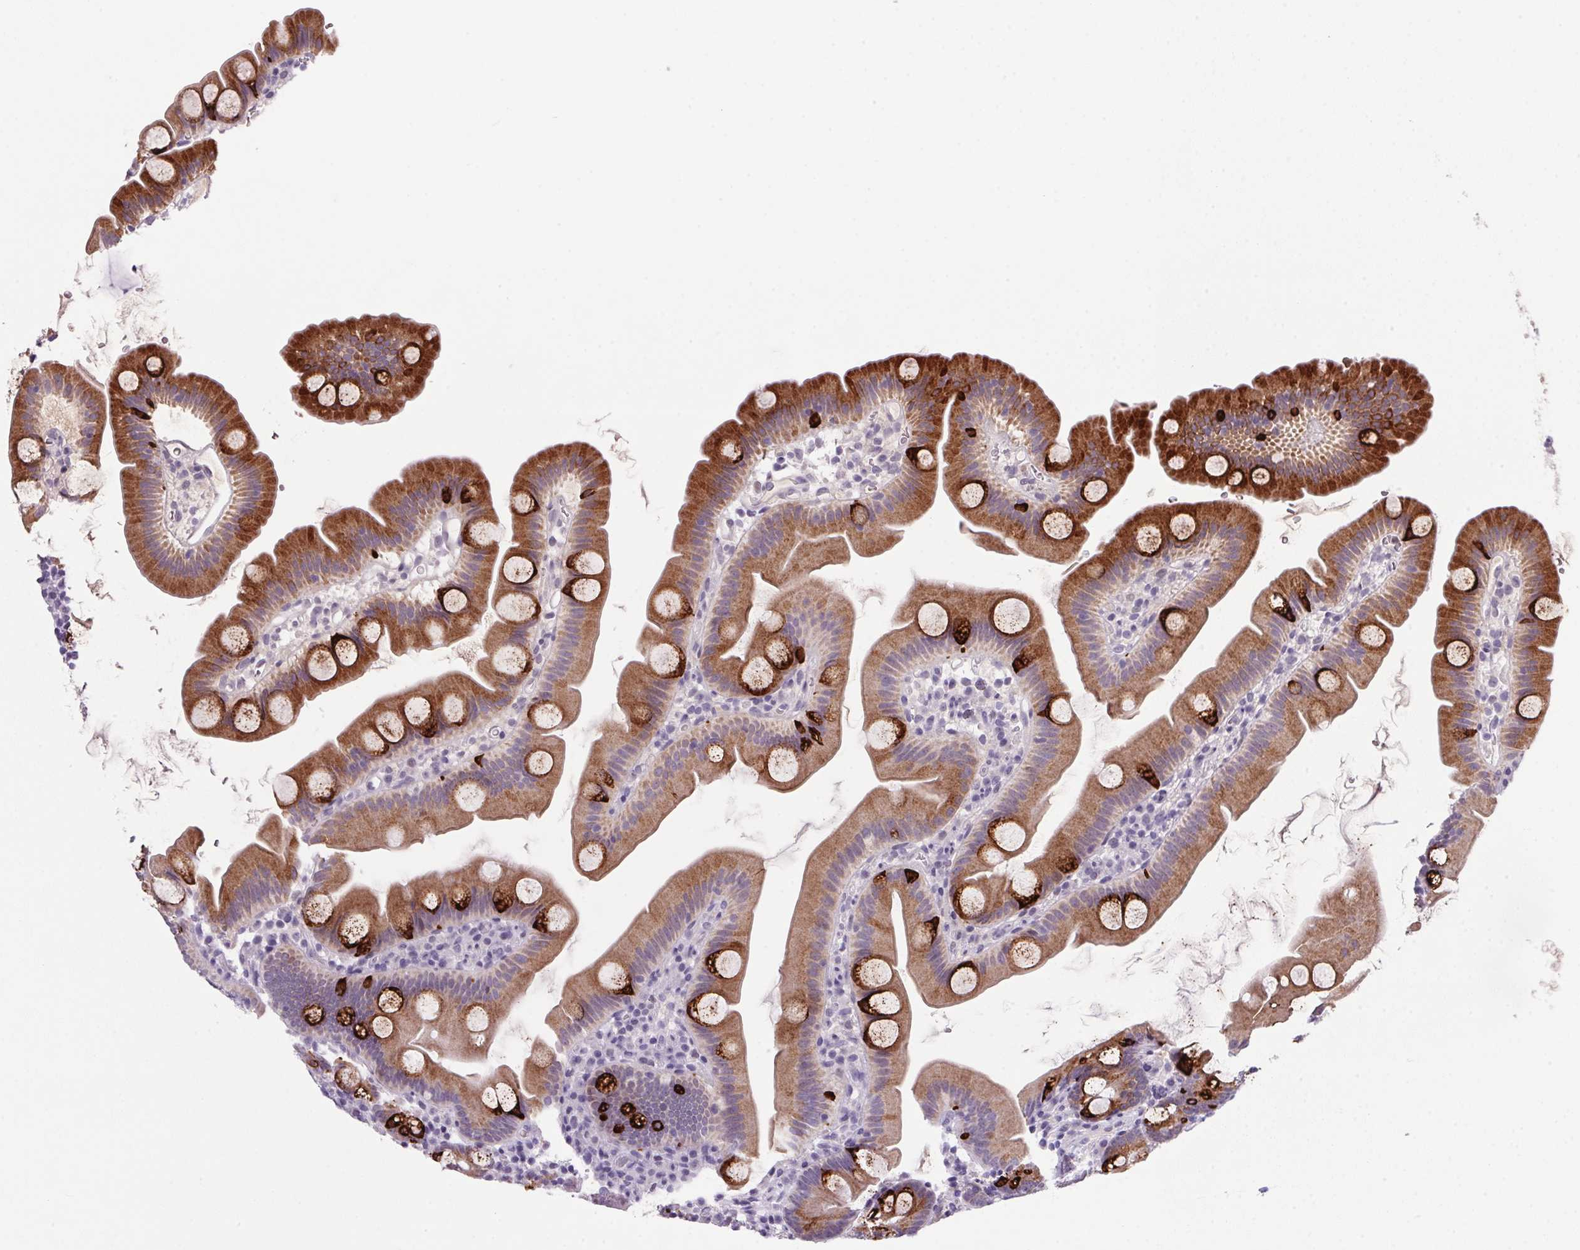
{"staining": {"intensity": "strong", "quantity": ">75%", "location": "cytoplasmic/membranous"}, "tissue": "small intestine", "cell_type": "Glandular cells", "image_type": "normal", "snomed": [{"axis": "morphology", "description": "Normal tissue, NOS"}, {"axis": "topography", "description": "Small intestine"}], "caption": "Immunohistochemistry (DAB) staining of unremarkable small intestine exhibits strong cytoplasmic/membranous protein positivity in about >75% of glandular cells. (brown staining indicates protein expression, while blue staining denotes nuclei).", "gene": "TRDN", "patient": {"sex": "female", "age": 68}}